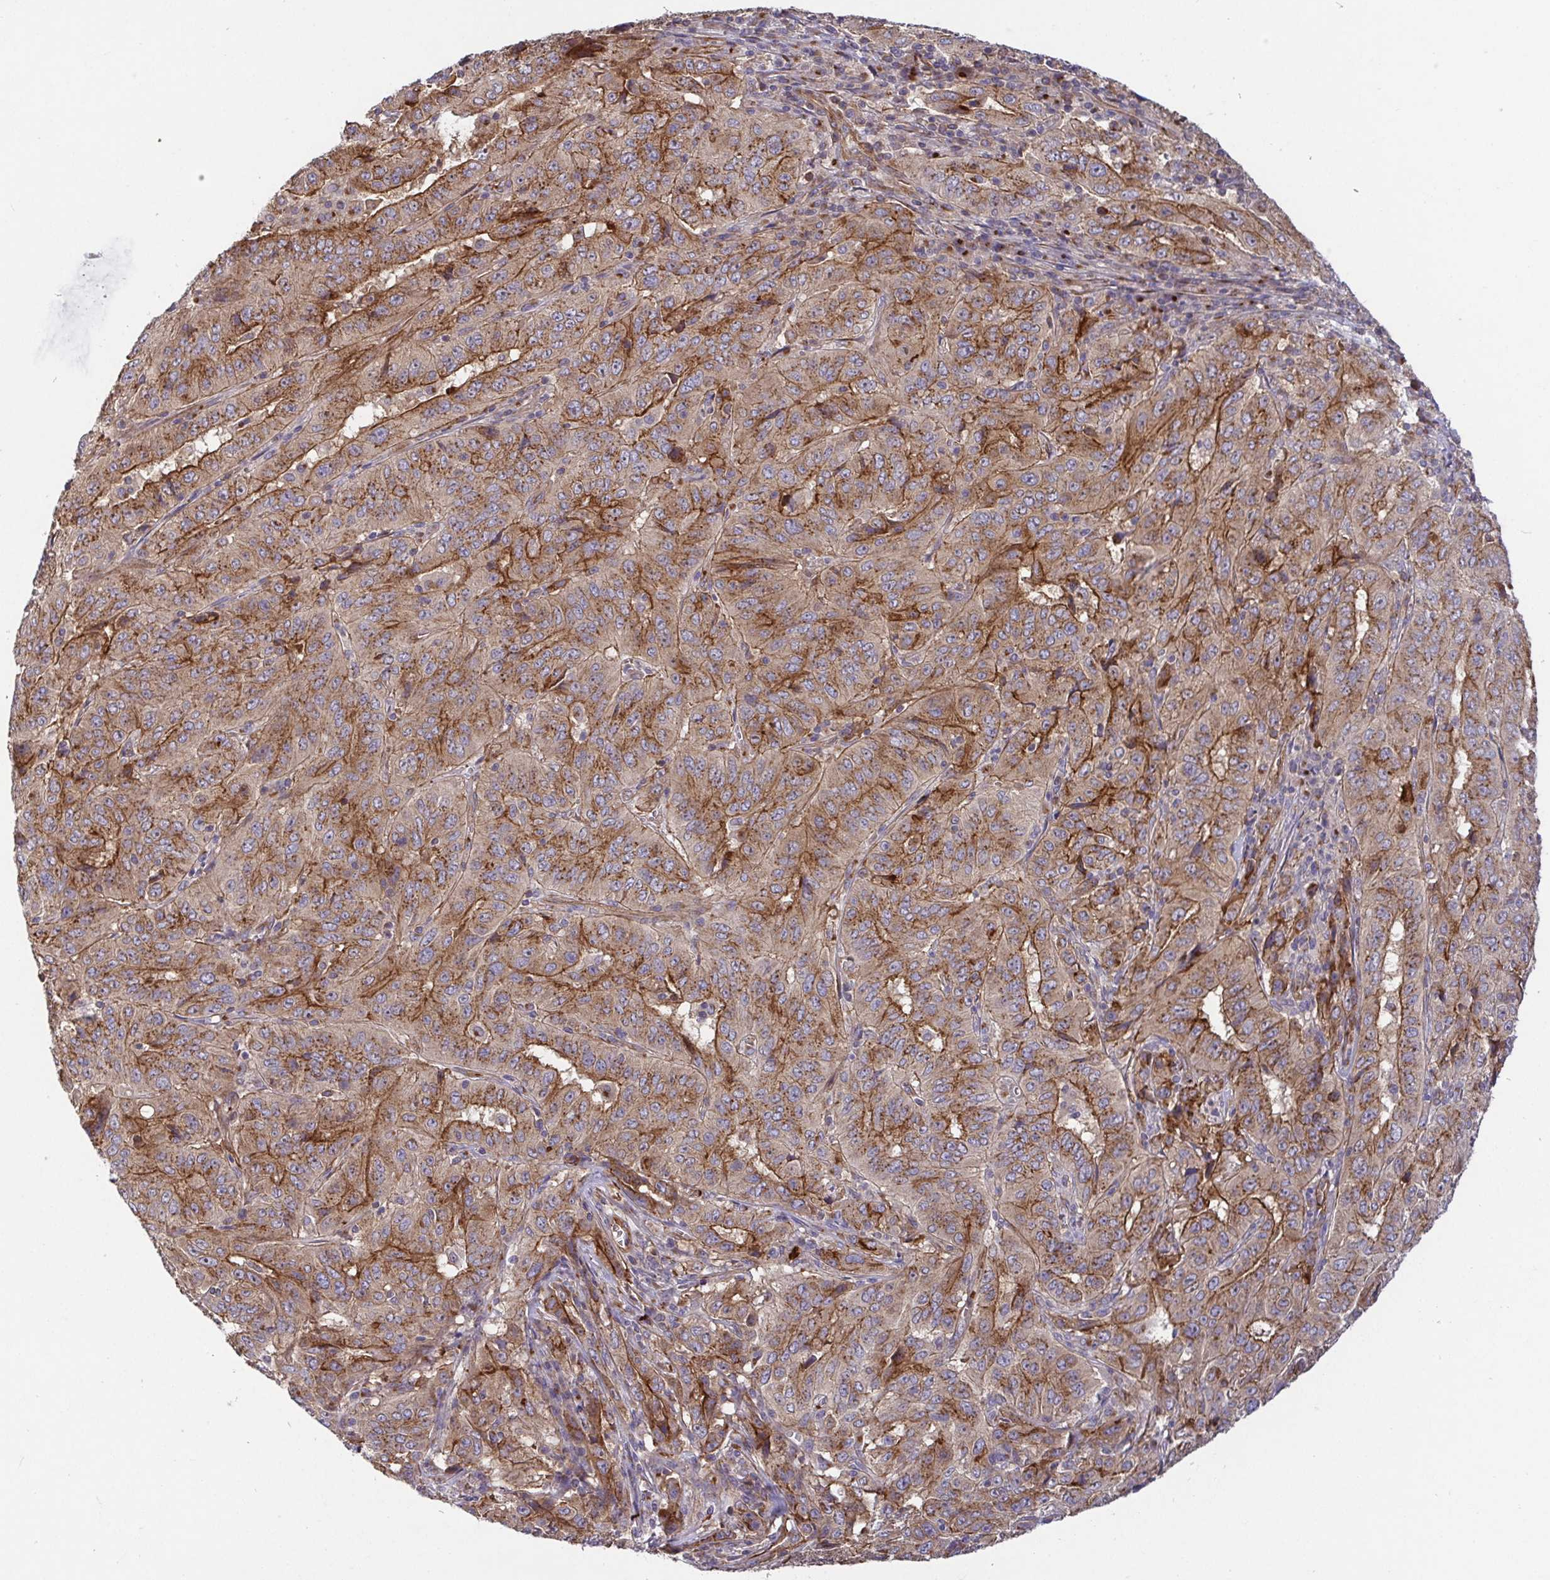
{"staining": {"intensity": "moderate", "quantity": ">75%", "location": "cytoplasmic/membranous"}, "tissue": "pancreatic cancer", "cell_type": "Tumor cells", "image_type": "cancer", "snomed": [{"axis": "morphology", "description": "Adenocarcinoma, NOS"}, {"axis": "topography", "description": "Pancreas"}], "caption": "Adenocarcinoma (pancreatic) tissue displays moderate cytoplasmic/membranous staining in about >75% of tumor cells, visualized by immunohistochemistry. Immunohistochemistry stains the protein of interest in brown and the nuclei are stained blue.", "gene": "TM9SF4", "patient": {"sex": "male", "age": 63}}